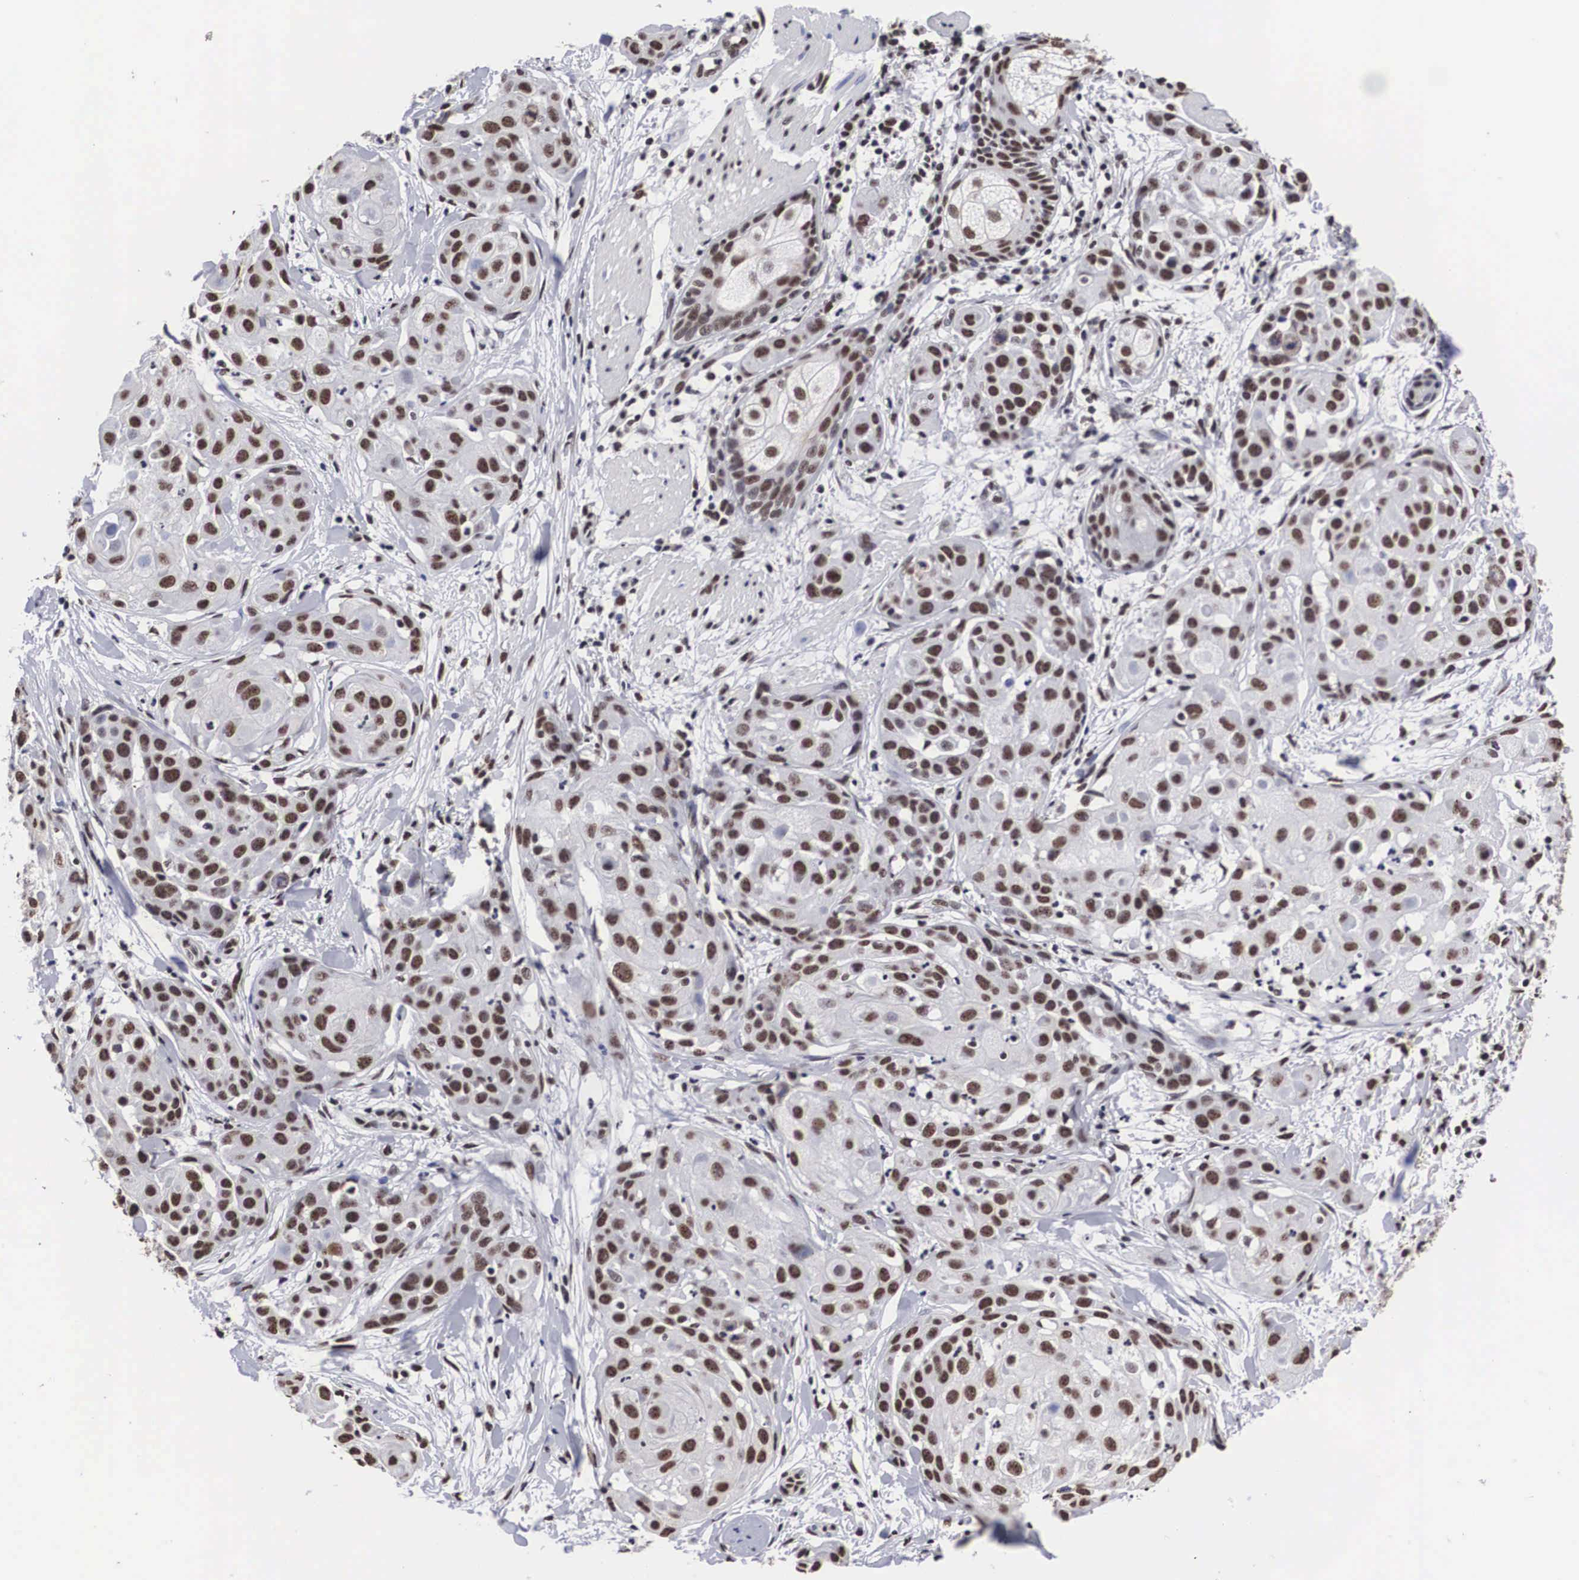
{"staining": {"intensity": "moderate", "quantity": ">75%", "location": "nuclear"}, "tissue": "skin cancer", "cell_type": "Tumor cells", "image_type": "cancer", "snomed": [{"axis": "morphology", "description": "Squamous cell carcinoma, NOS"}, {"axis": "topography", "description": "Skin"}], "caption": "Human skin cancer (squamous cell carcinoma) stained with a protein marker exhibits moderate staining in tumor cells.", "gene": "ACIN1", "patient": {"sex": "female", "age": 57}}